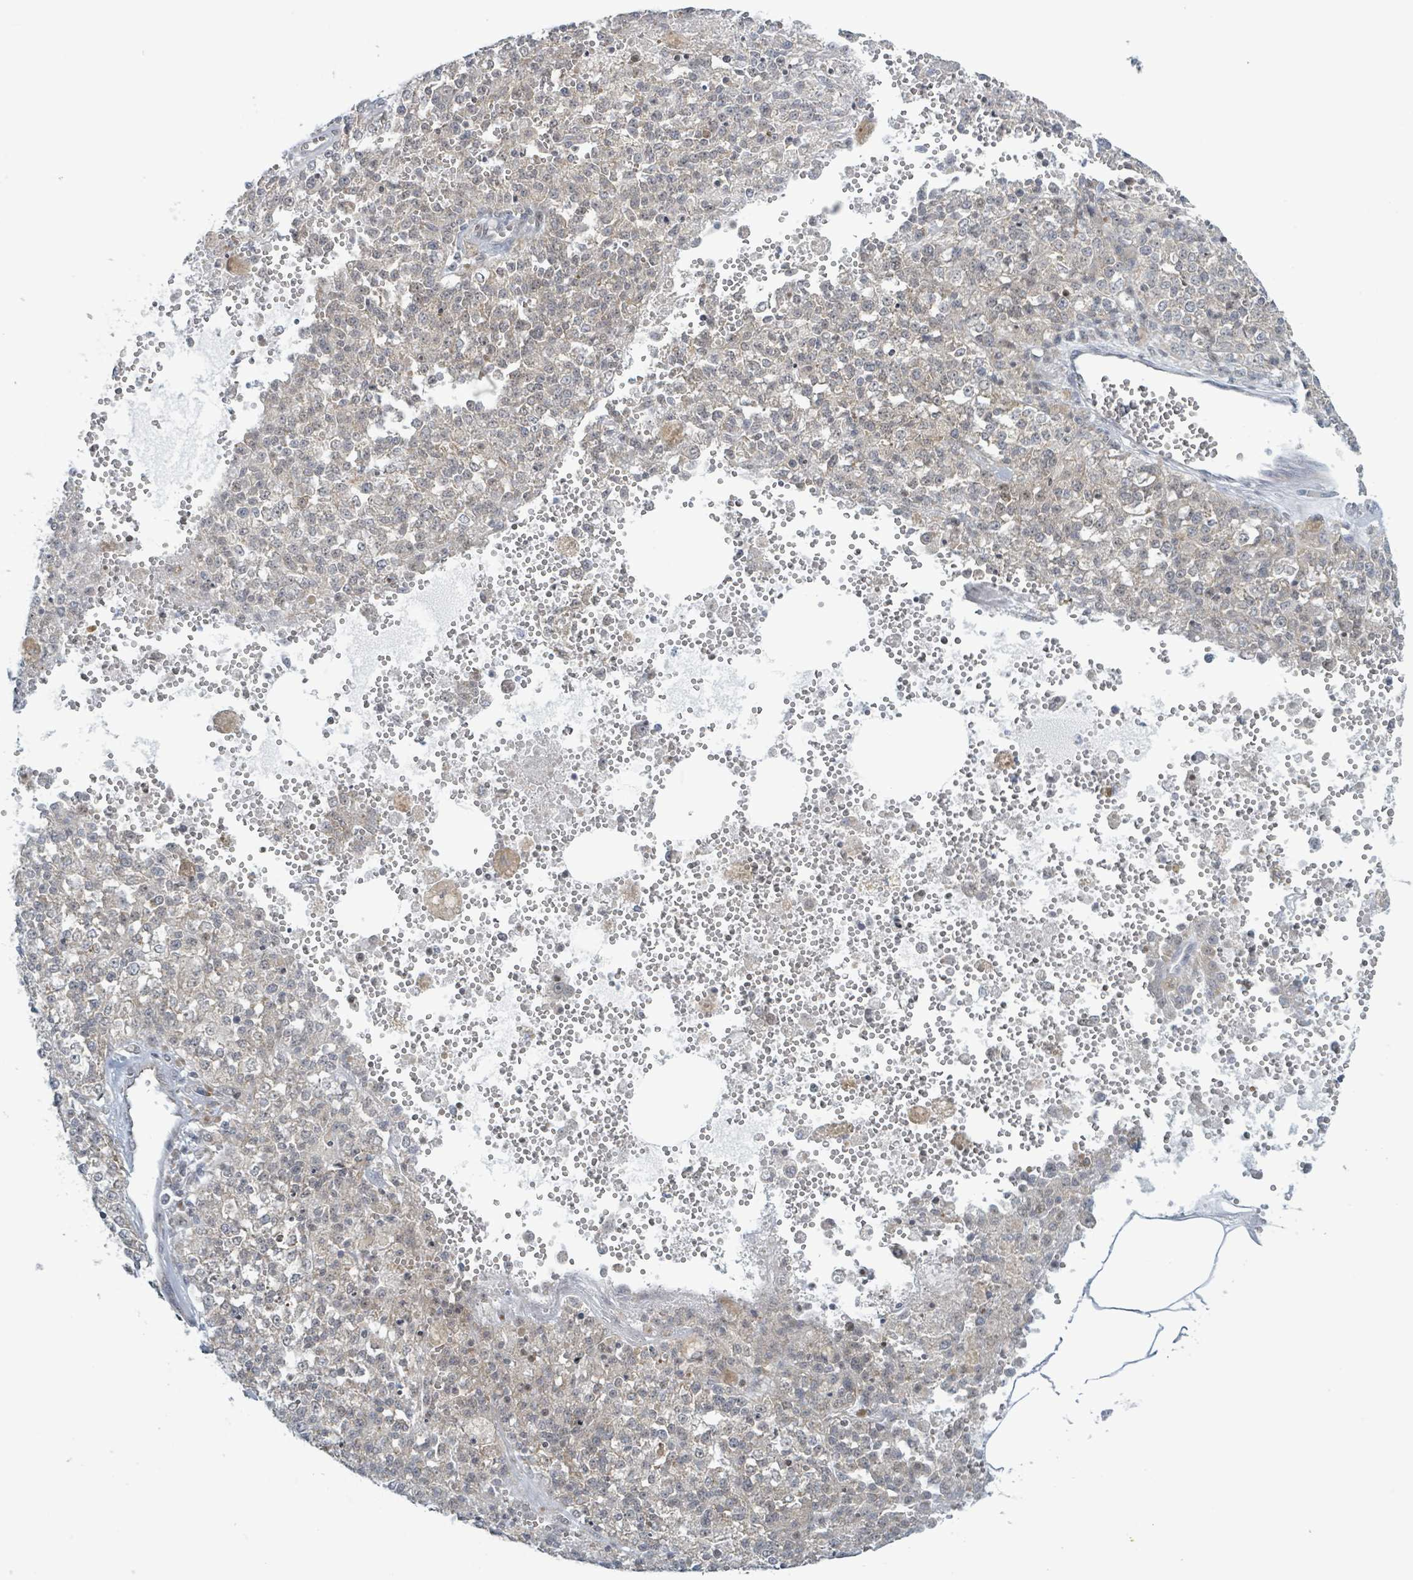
{"staining": {"intensity": "negative", "quantity": "none", "location": "none"}, "tissue": "melanoma", "cell_type": "Tumor cells", "image_type": "cancer", "snomed": [{"axis": "morphology", "description": "Malignant melanoma, NOS"}, {"axis": "topography", "description": "Skin"}], "caption": "A high-resolution photomicrograph shows immunohistochemistry staining of malignant melanoma, which displays no significant staining in tumor cells.", "gene": "RPL32", "patient": {"sex": "female", "age": 64}}